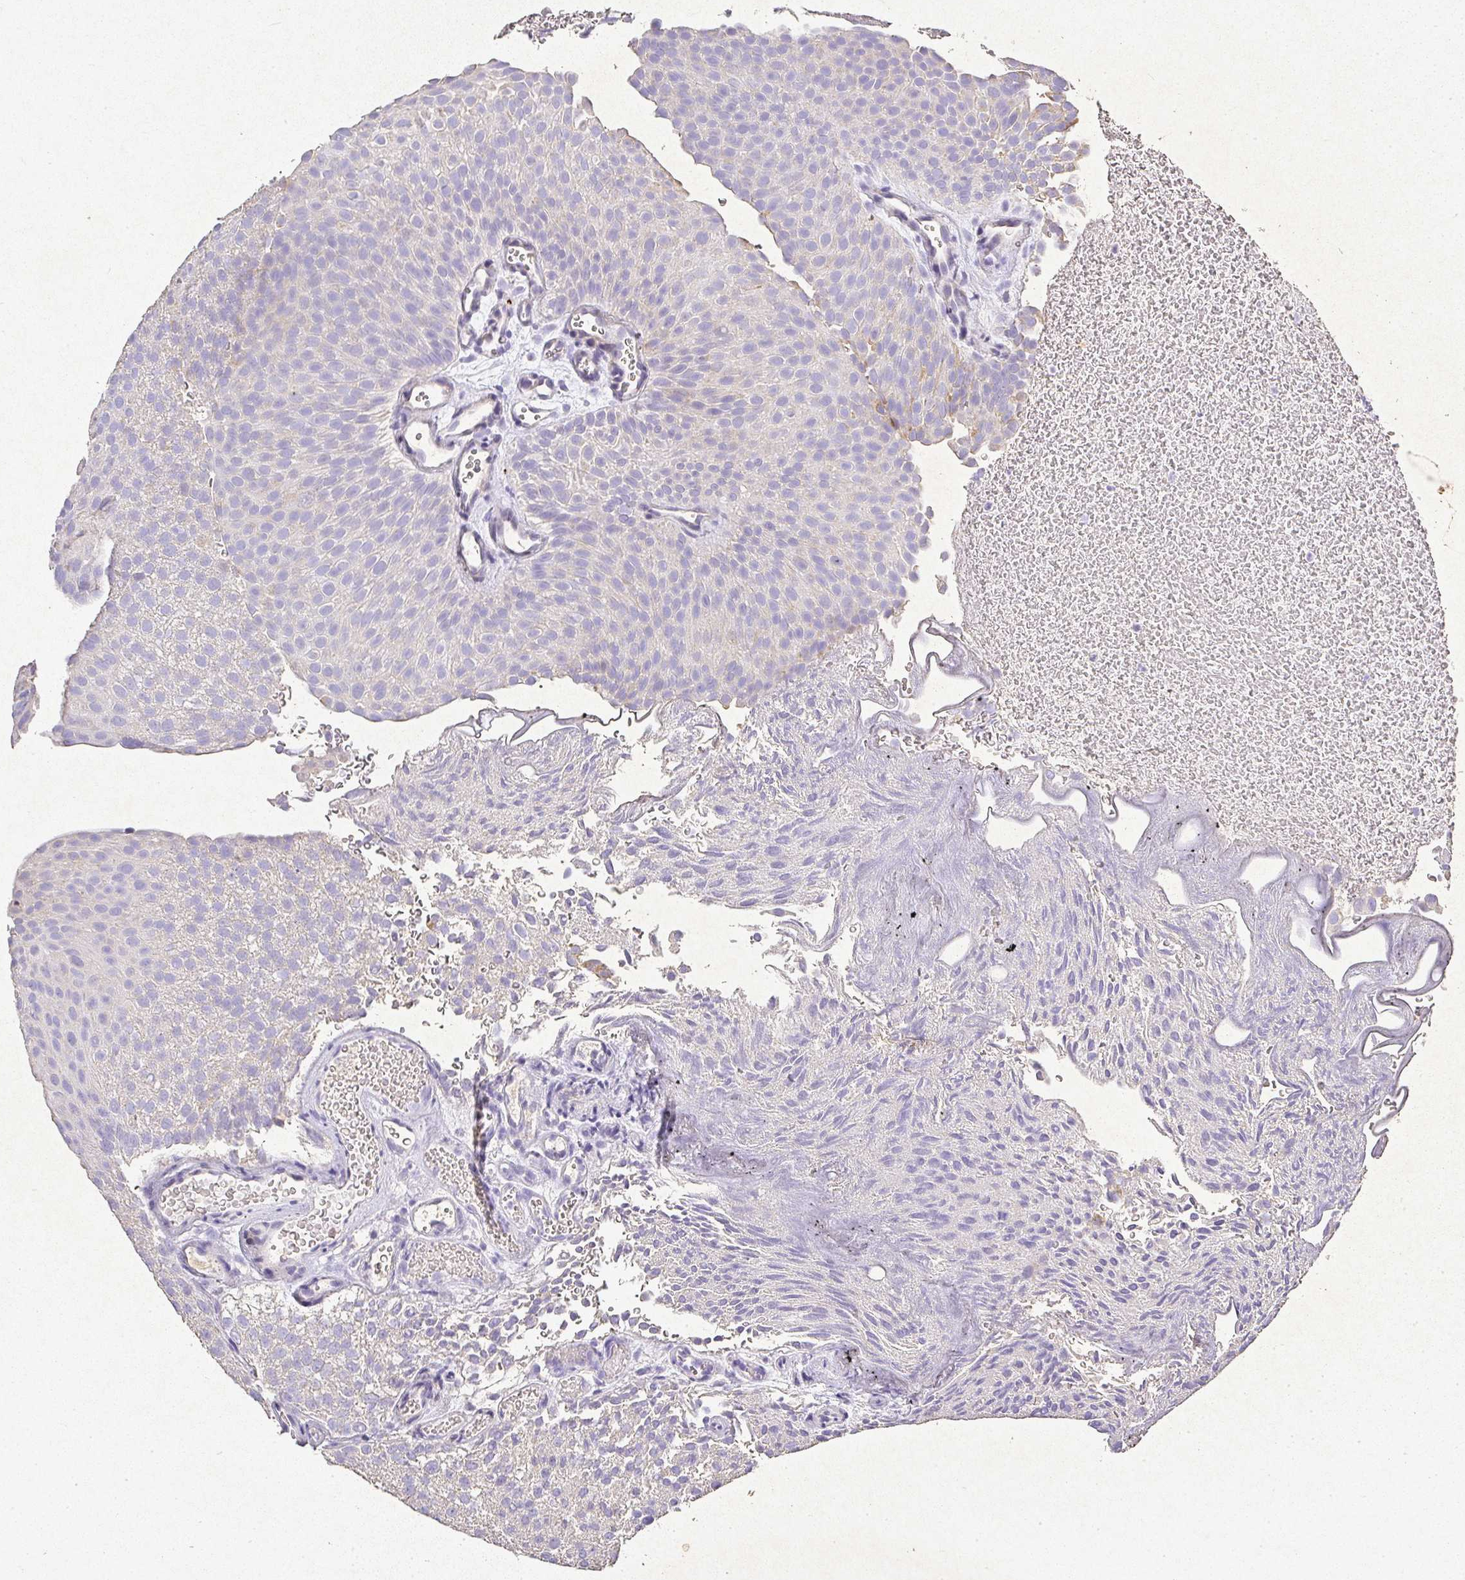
{"staining": {"intensity": "negative", "quantity": "none", "location": "none"}, "tissue": "urothelial cancer", "cell_type": "Tumor cells", "image_type": "cancer", "snomed": [{"axis": "morphology", "description": "Urothelial carcinoma, Low grade"}, {"axis": "topography", "description": "Urinary bladder"}], "caption": "Protein analysis of low-grade urothelial carcinoma shows no significant positivity in tumor cells.", "gene": "RPS2", "patient": {"sex": "male", "age": 78}}